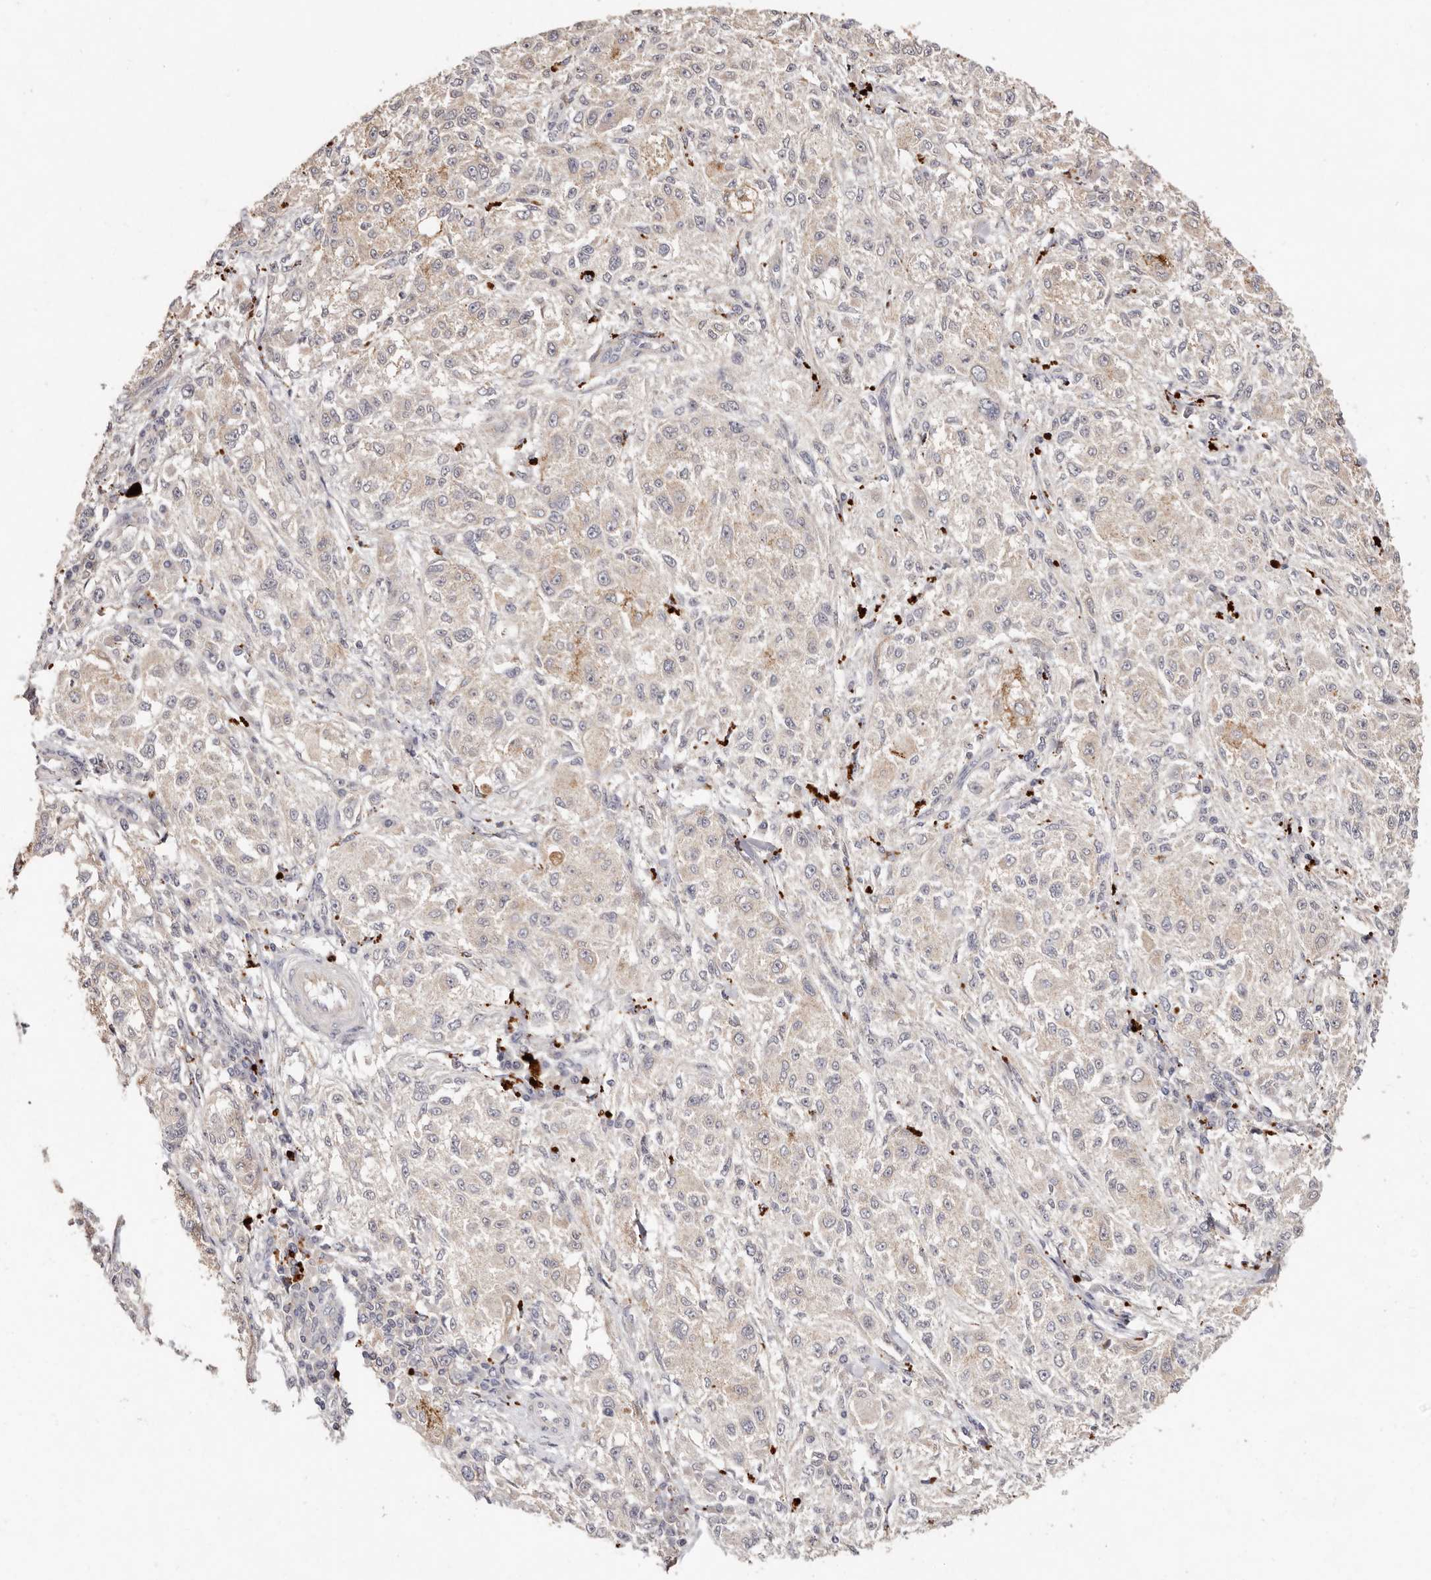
{"staining": {"intensity": "negative", "quantity": "none", "location": "none"}, "tissue": "melanoma", "cell_type": "Tumor cells", "image_type": "cancer", "snomed": [{"axis": "morphology", "description": "Necrosis, NOS"}, {"axis": "morphology", "description": "Malignant melanoma, NOS"}, {"axis": "topography", "description": "Skin"}], "caption": "Malignant melanoma was stained to show a protein in brown. There is no significant staining in tumor cells.", "gene": "THBS3", "patient": {"sex": "female", "age": 87}}